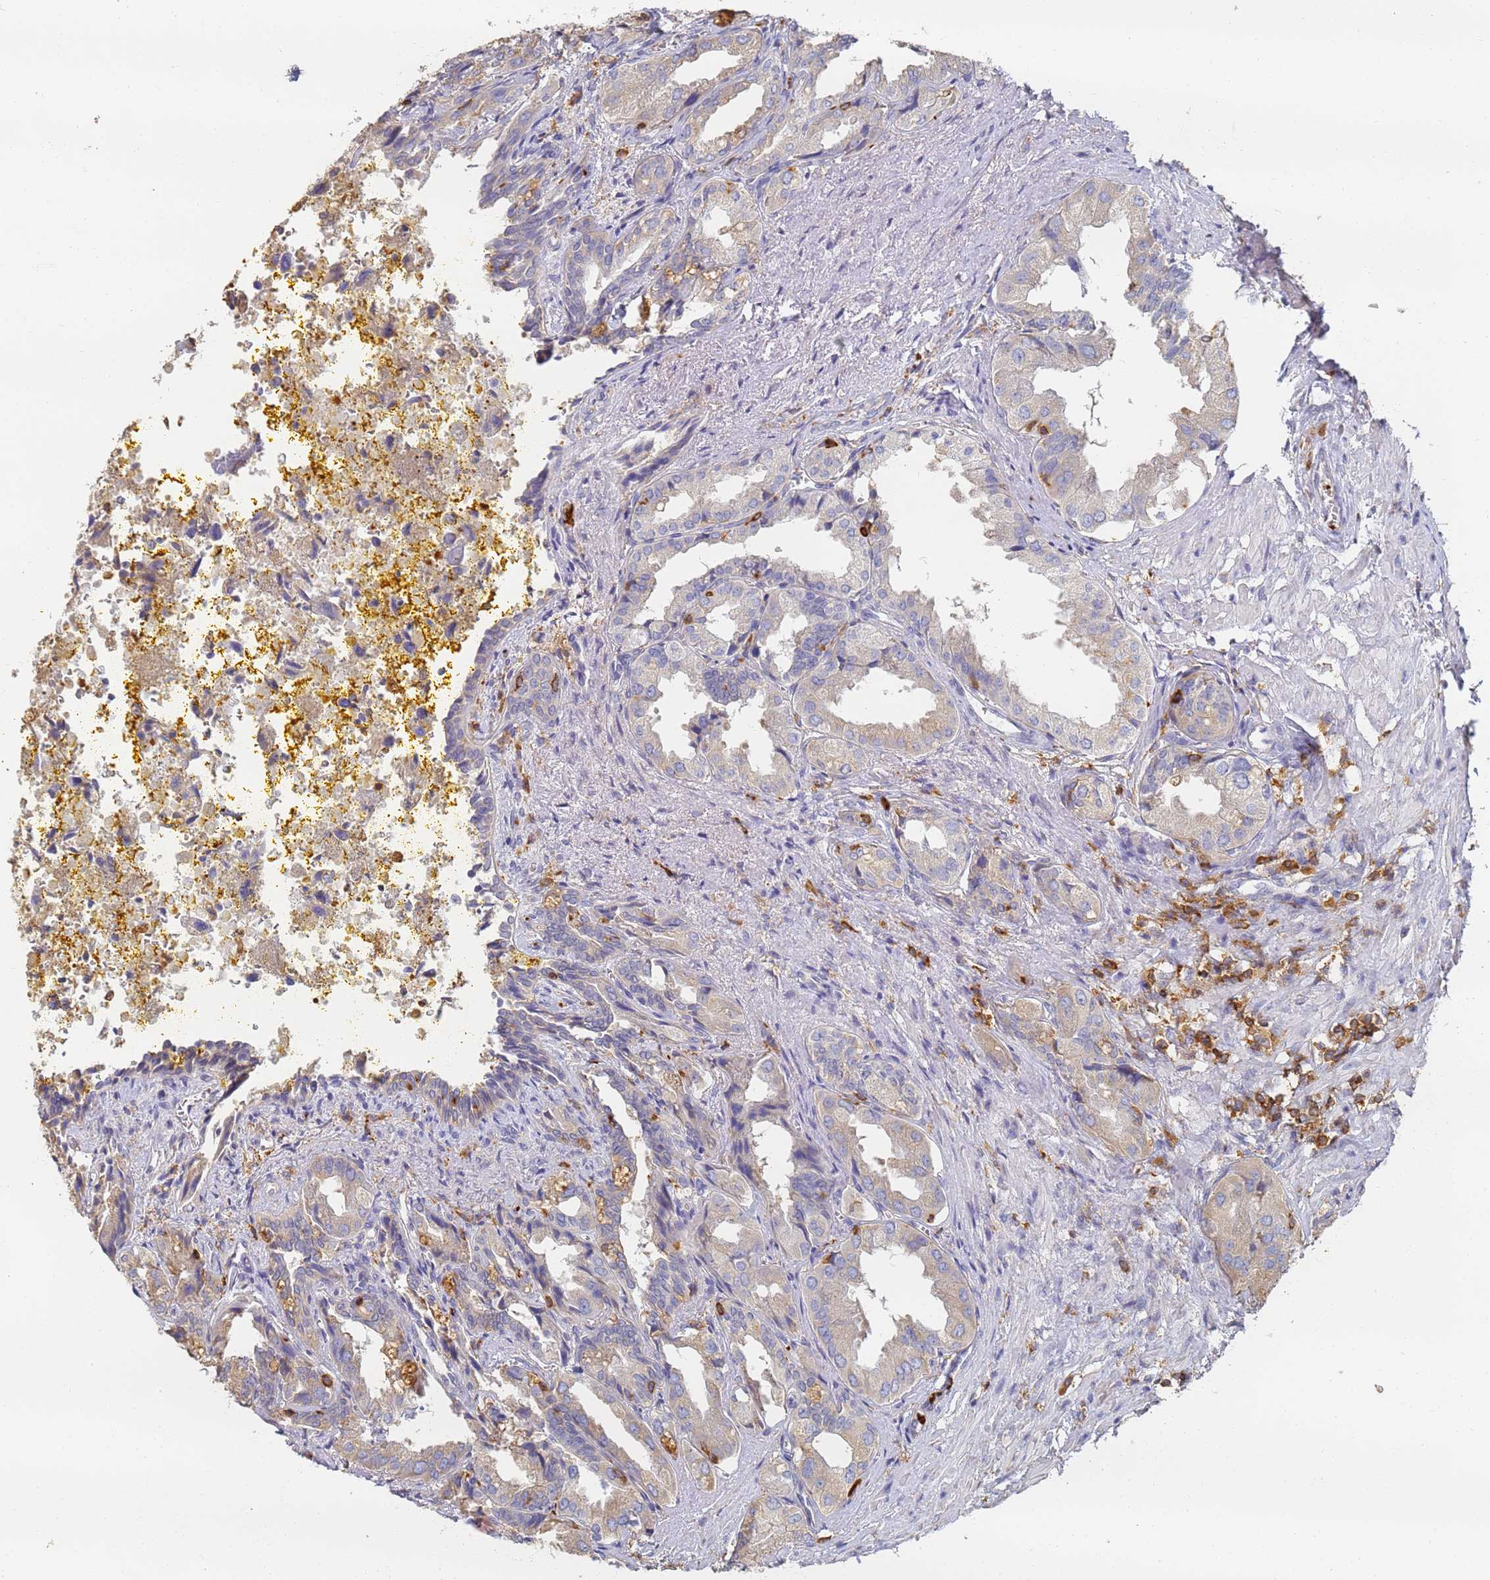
{"staining": {"intensity": "weak", "quantity": "<25%", "location": "cytoplasmic/membranous"}, "tissue": "seminal vesicle", "cell_type": "Glandular cells", "image_type": "normal", "snomed": [{"axis": "morphology", "description": "Normal tissue, NOS"}, {"axis": "topography", "description": "Seminal veicle"}], "caption": "High power microscopy photomicrograph of an immunohistochemistry micrograph of unremarkable seminal vesicle, revealing no significant staining in glandular cells. (Stains: DAB immunohistochemistry (IHC) with hematoxylin counter stain, Microscopy: brightfield microscopy at high magnification).", "gene": "BIN2", "patient": {"sex": "male", "age": 63}}